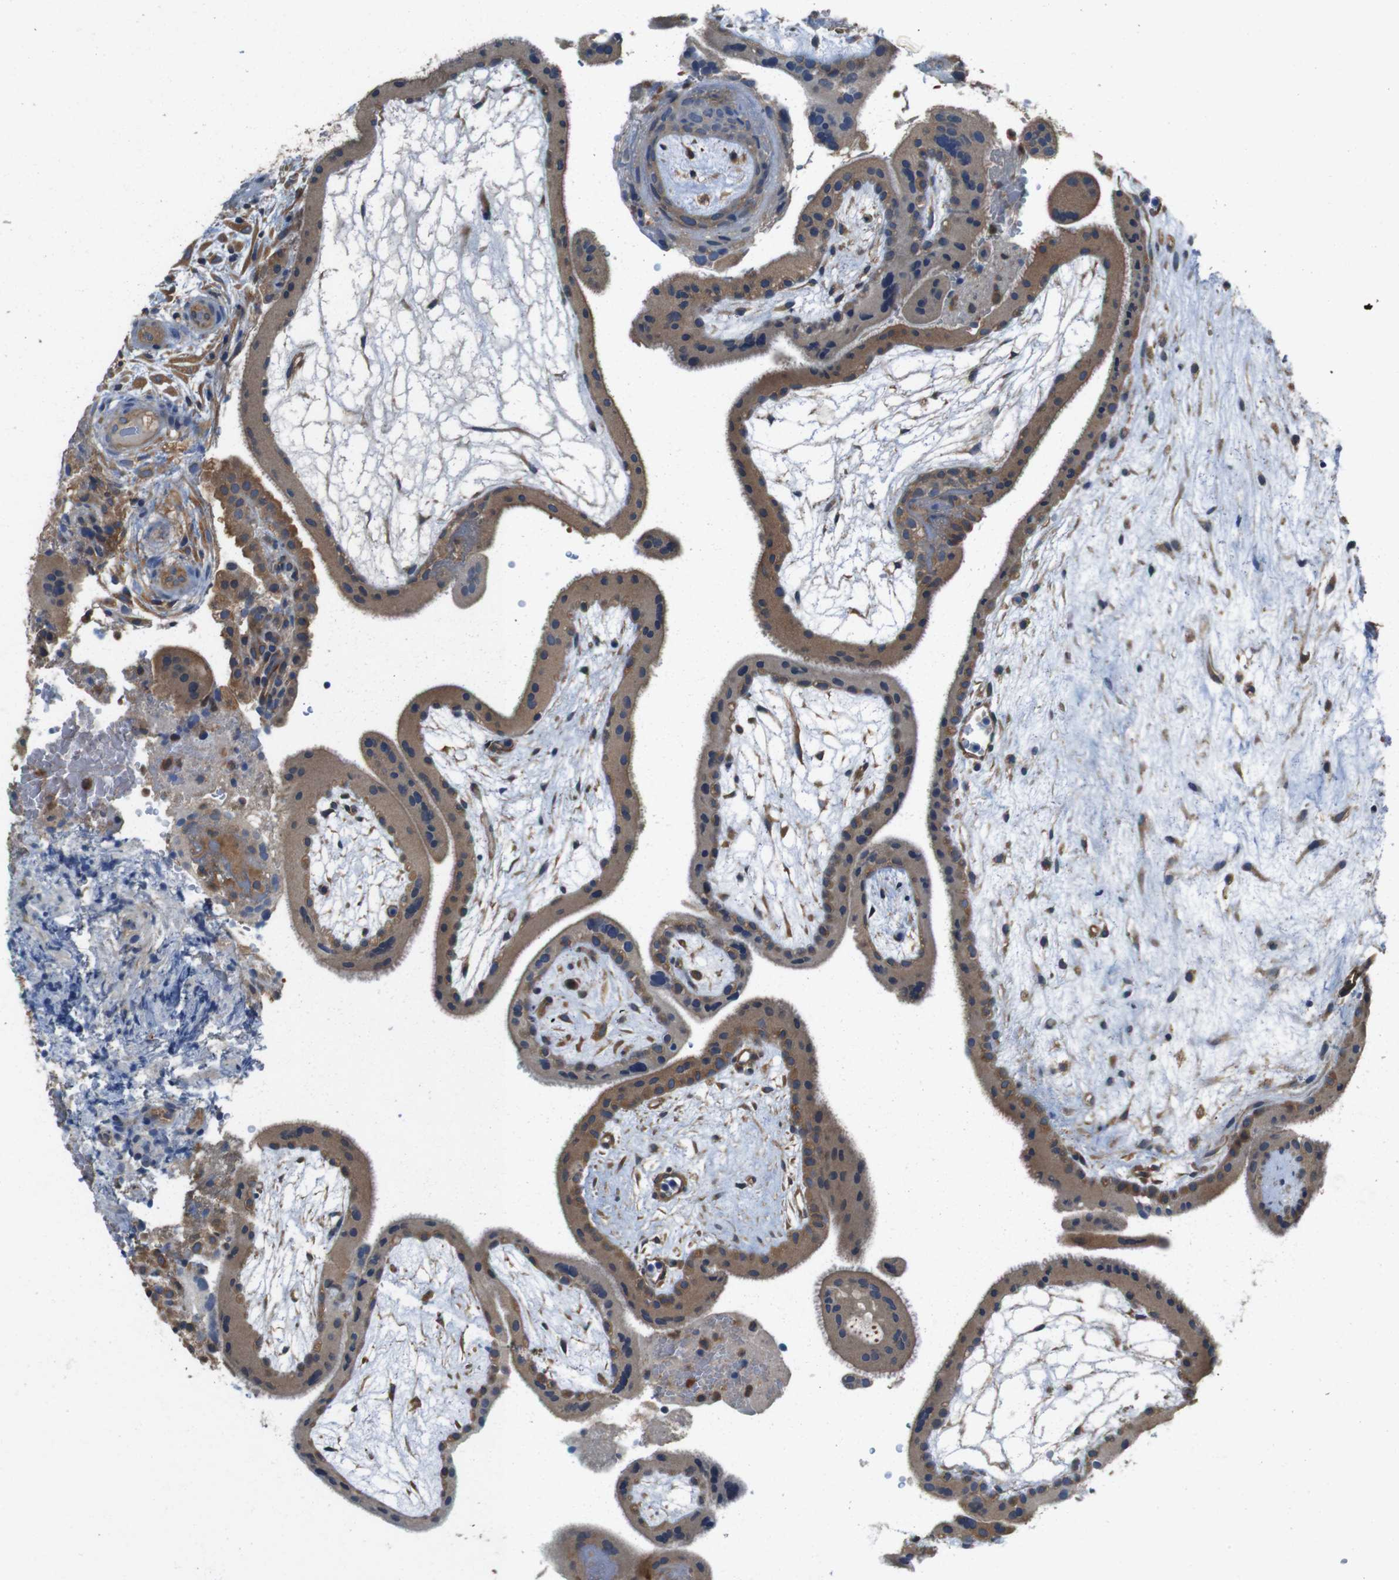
{"staining": {"intensity": "moderate", "quantity": ">75%", "location": "cytoplasmic/membranous"}, "tissue": "placenta", "cell_type": "Trophoblastic cells", "image_type": "normal", "snomed": [{"axis": "morphology", "description": "Normal tissue, NOS"}, {"axis": "topography", "description": "Placenta"}], "caption": "The micrograph reveals staining of unremarkable placenta, revealing moderate cytoplasmic/membranous protein staining (brown color) within trophoblastic cells.", "gene": "DCTN1", "patient": {"sex": "female", "age": 19}}